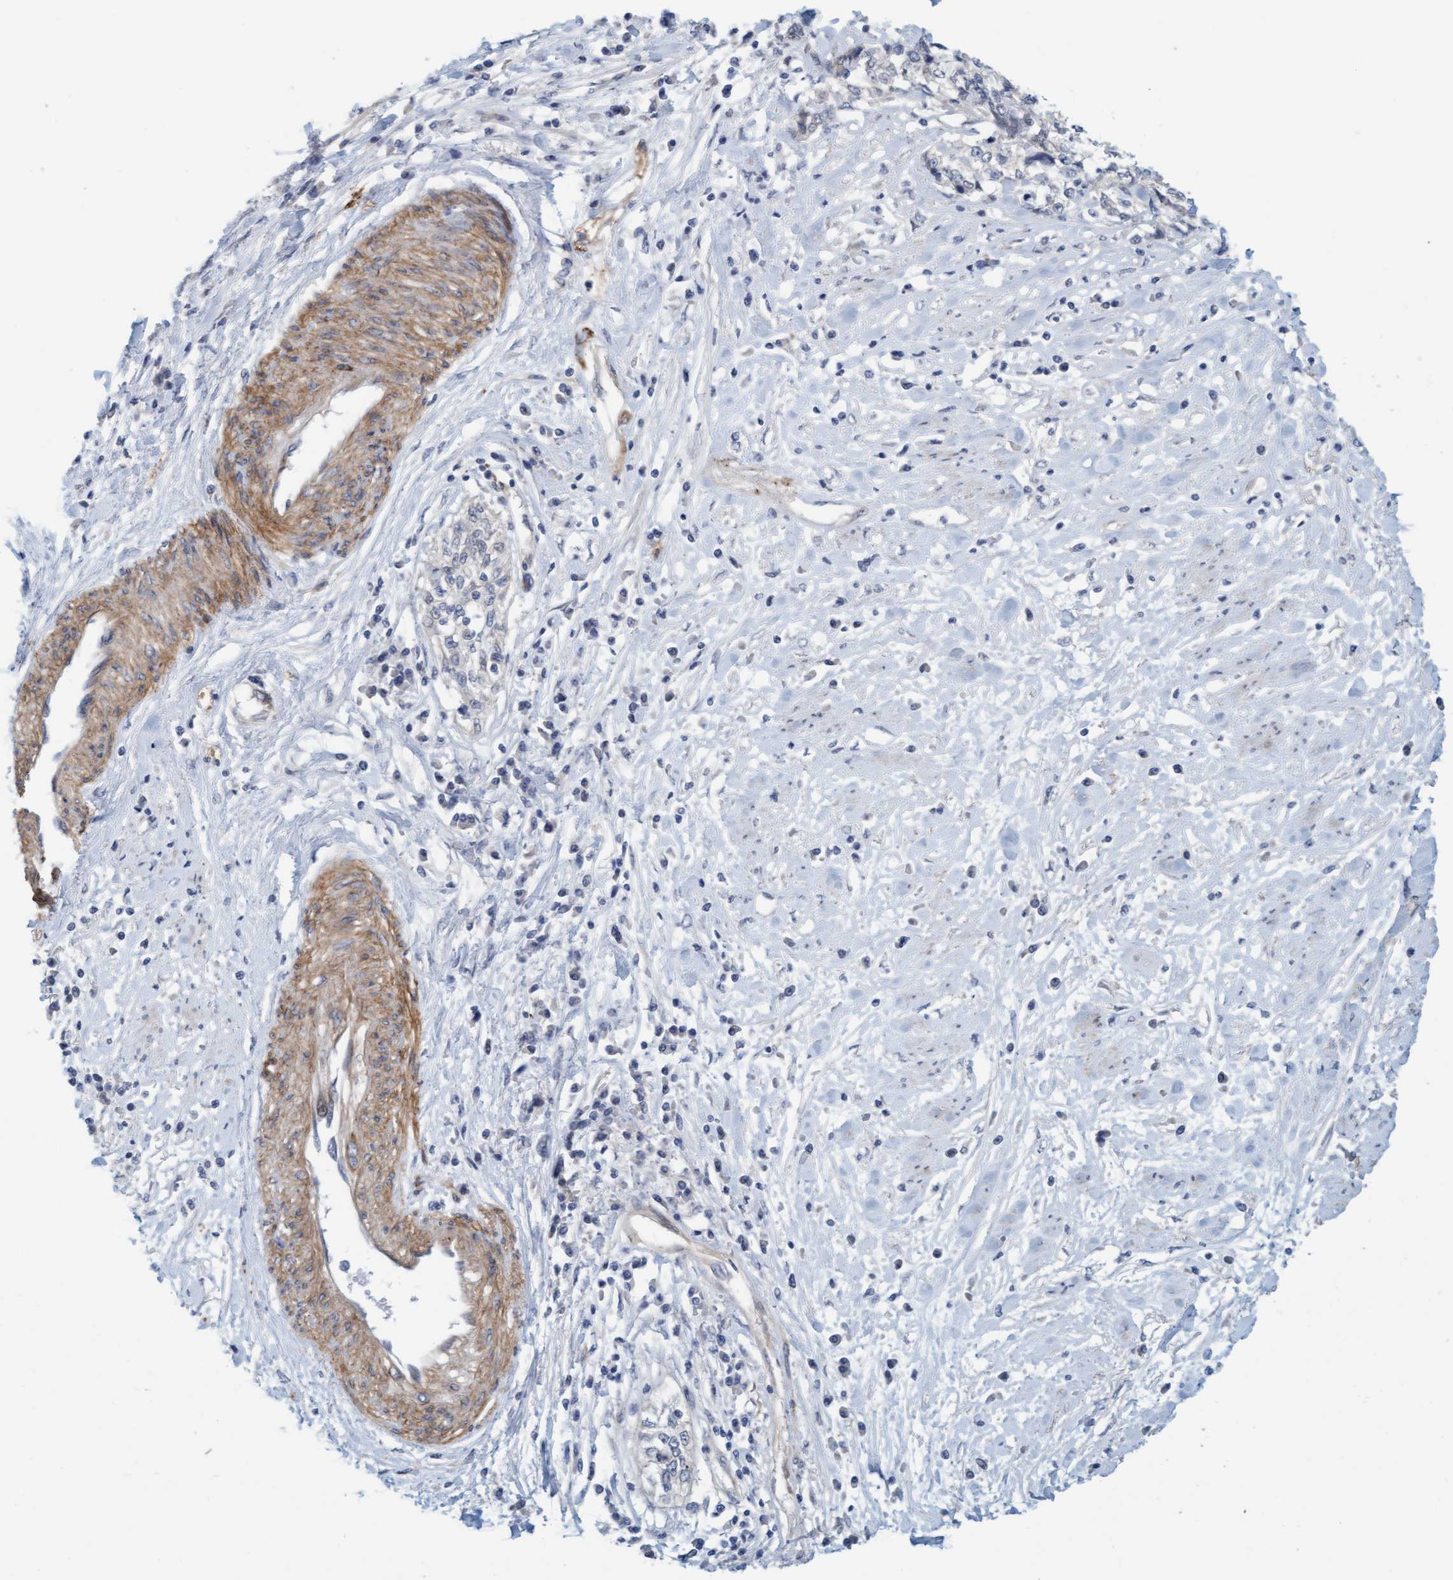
{"staining": {"intensity": "negative", "quantity": "none", "location": "none"}, "tissue": "cervical cancer", "cell_type": "Tumor cells", "image_type": "cancer", "snomed": [{"axis": "morphology", "description": "Squamous cell carcinoma, NOS"}, {"axis": "topography", "description": "Cervix"}], "caption": "Squamous cell carcinoma (cervical) was stained to show a protein in brown. There is no significant expression in tumor cells.", "gene": "TSTD2", "patient": {"sex": "female", "age": 57}}